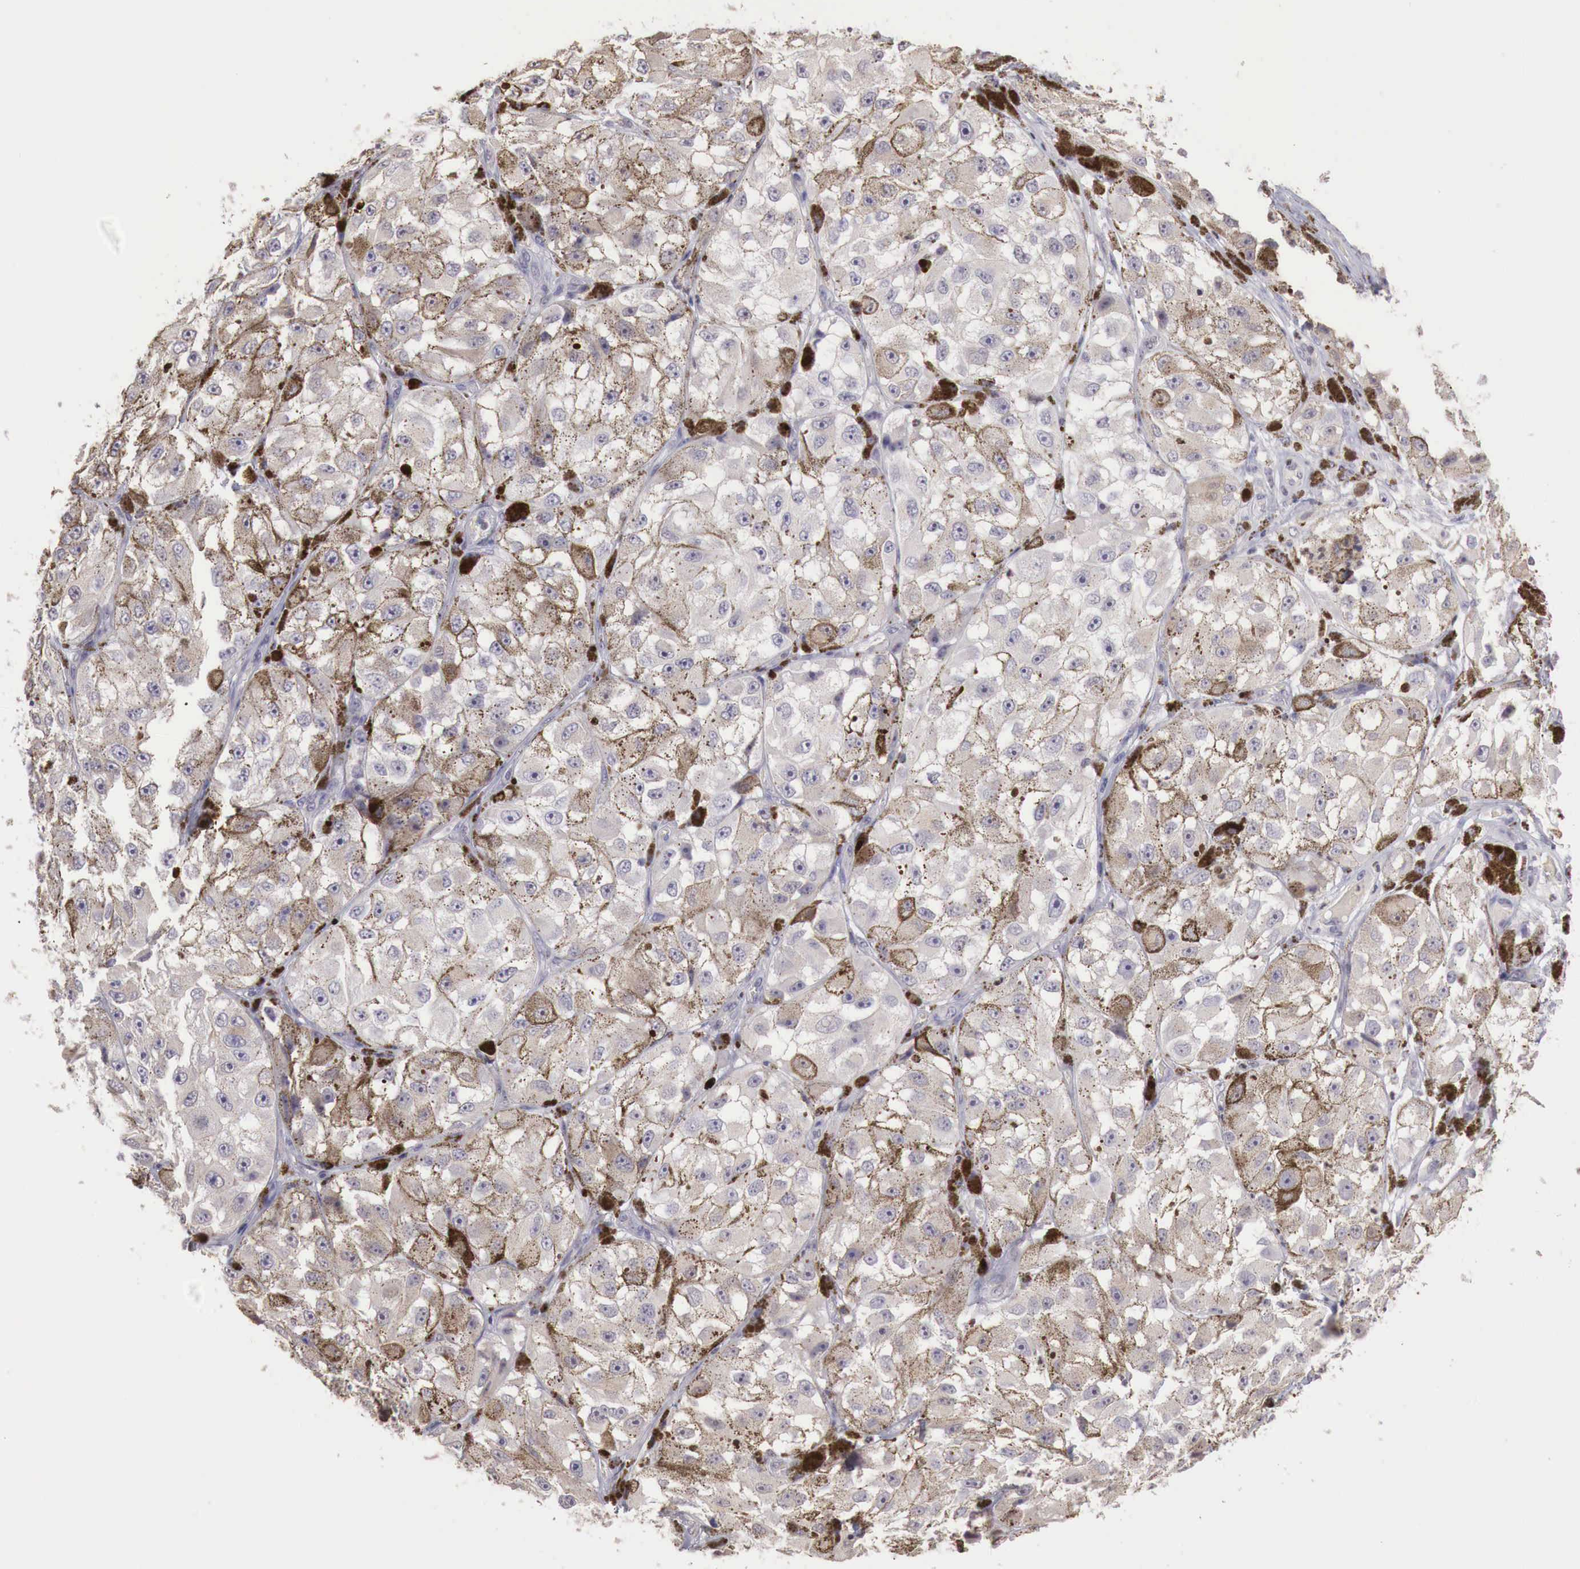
{"staining": {"intensity": "weak", "quantity": ">75%", "location": "cytoplasmic/membranous"}, "tissue": "melanoma", "cell_type": "Tumor cells", "image_type": "cancer", "snomed": [{"axis": "morphology", "description": "Malignant melanoma, NOS"}, {"axis": "topography", "description": "Skin"}], "caption": "A brown stain highlights weak cytoplasmic/membranous expression of a protein in human malignant melanoma tumor cells.", "gene": "TBC1D9", "patient": {"sex": "male", "age": 67}}